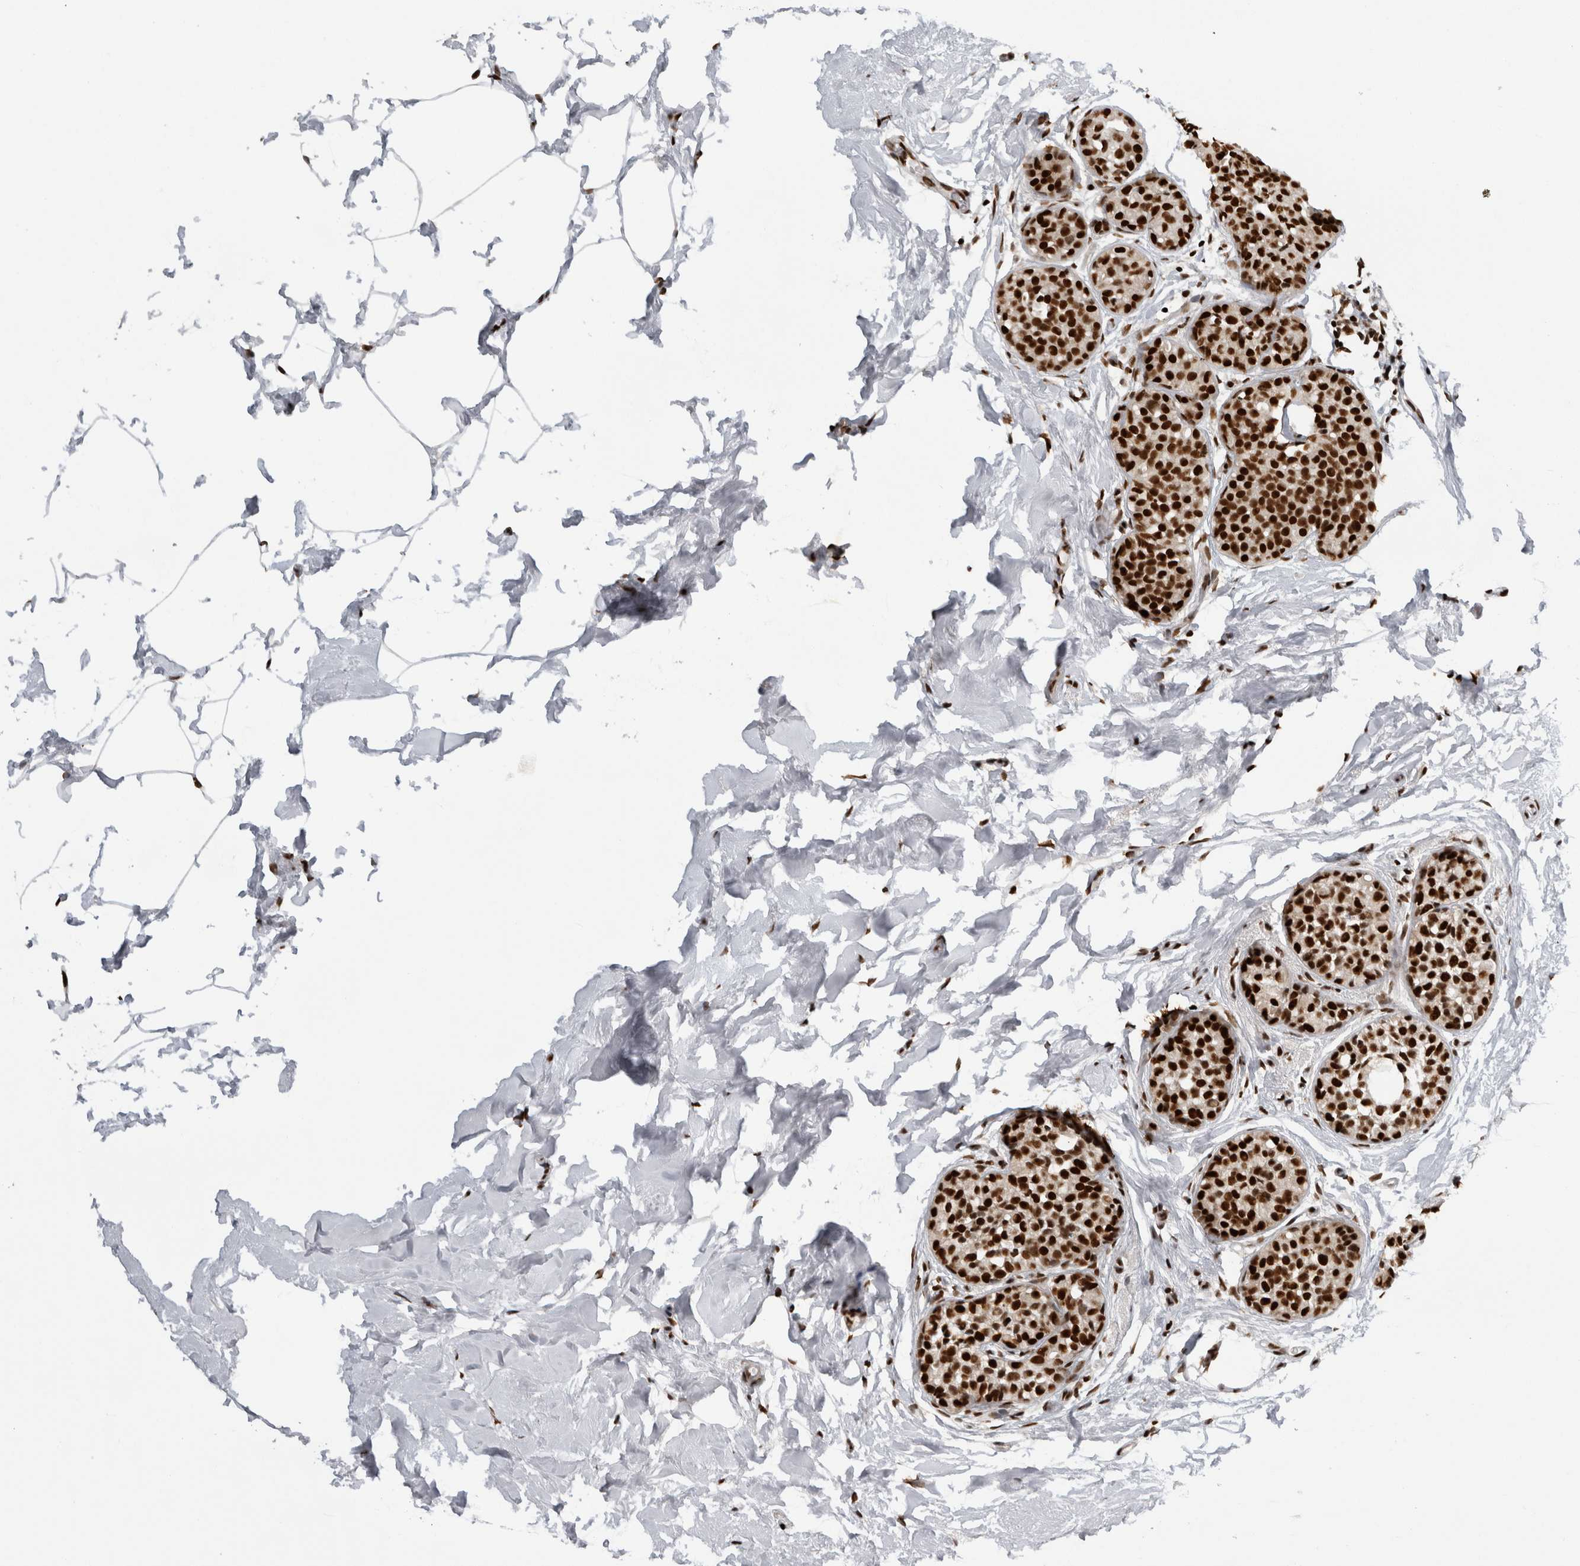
{"staining": {"intensity": "strong", "quantity": ">75%", "location": "nuclear"}, "tissue": "breast cancer", "cell_type": "Tumor cells", "image_type": "cancer", "snomed": [{"axis": "morphology", "description": "Duct carcinoma"}, {"axis": "topography", "description": "Breast"}], "caption": "Immunohistochemical staining of human breast infiltrating ductal carcinoma exhibits strong nuclear protein positivity in about >75% of tumor cells.", "gene": "ZSCAN2", "patient": {"sex": "female", "age": 55}}